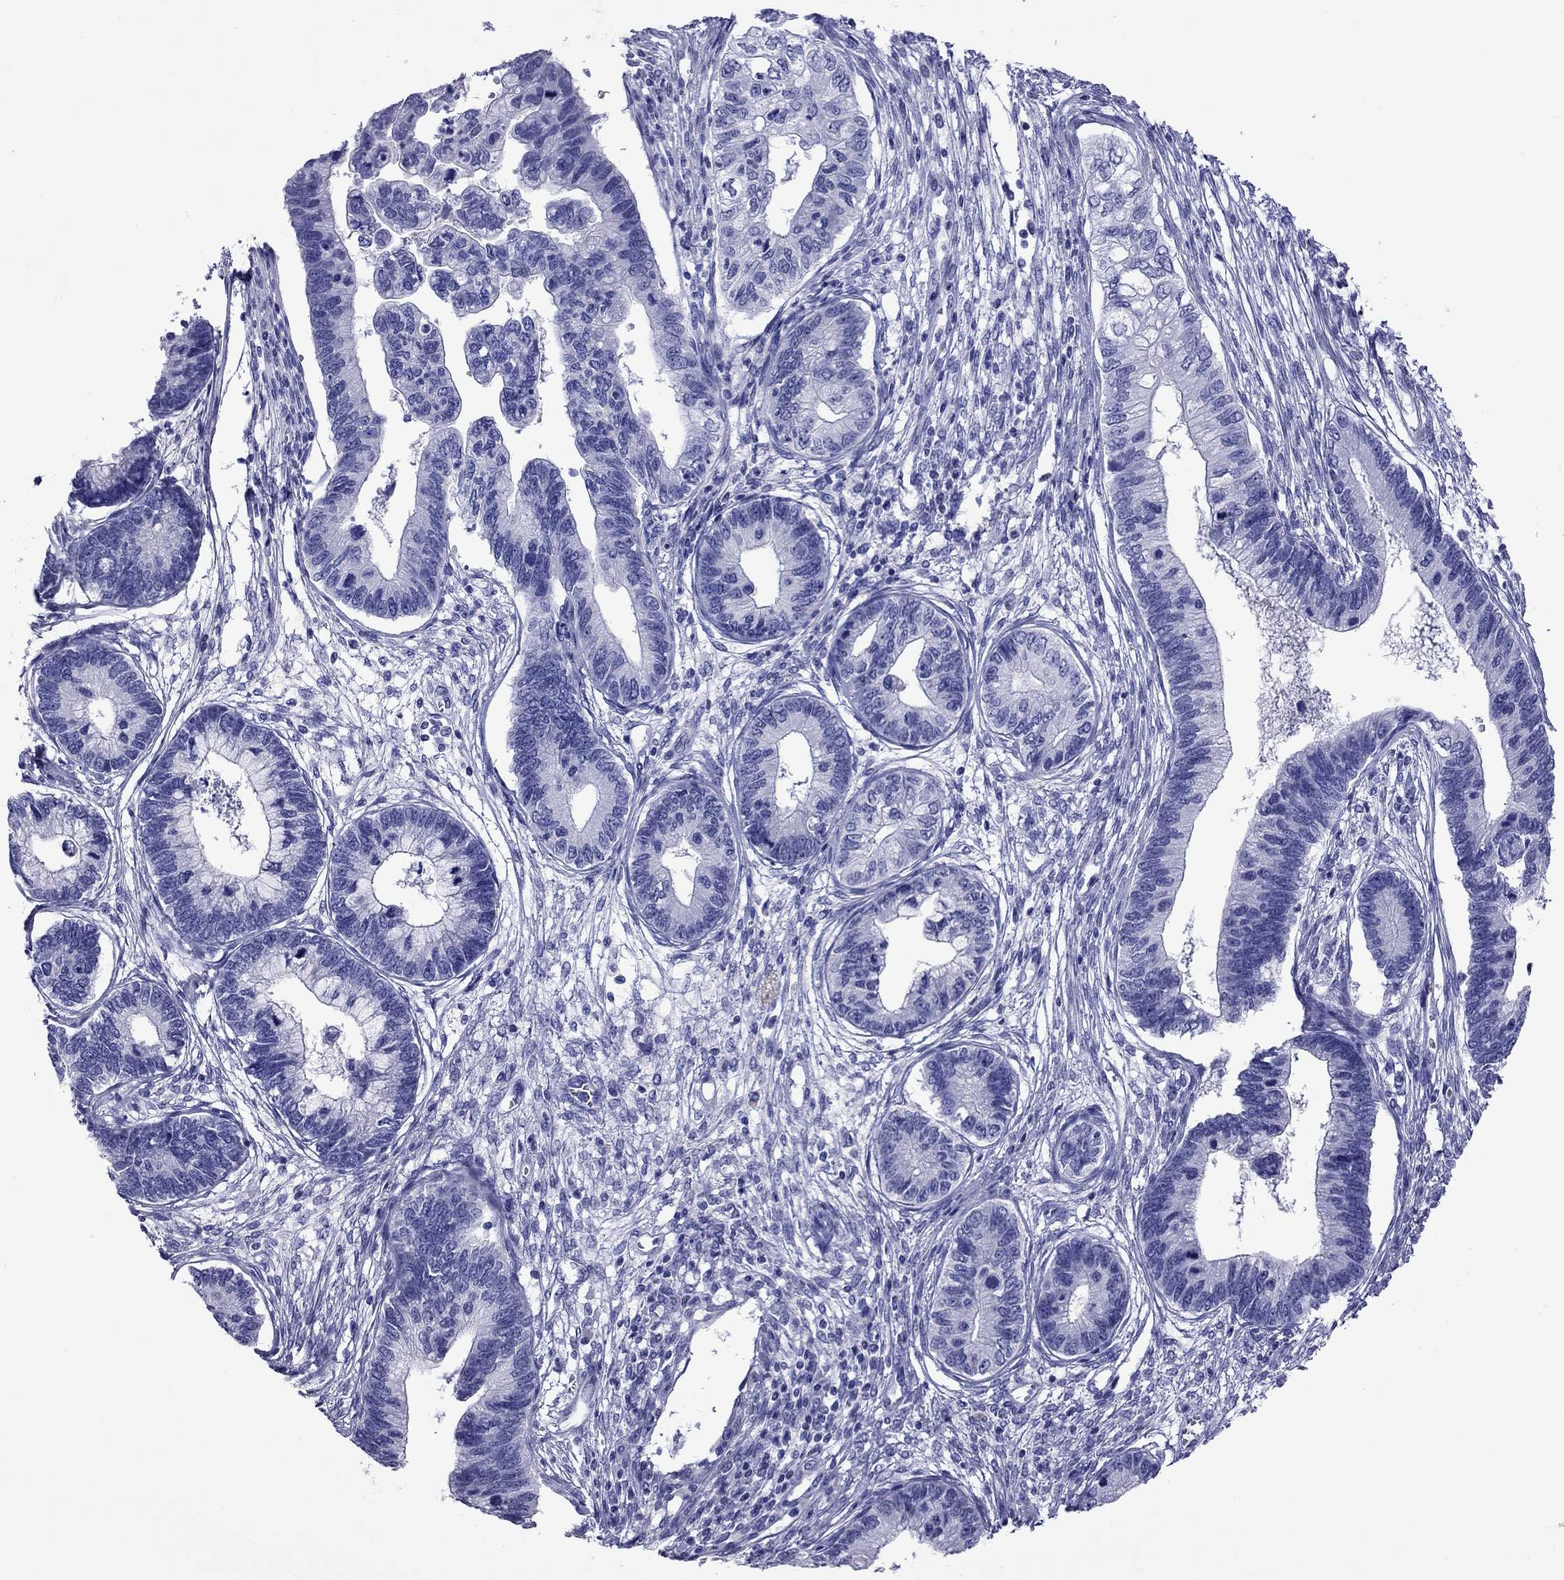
{"staining": {"intensity": "negative", "quantity": "none", "location": "none"}, "tissue": "cervical cancer", "cell_type": "Tumor cells", "image_type": "cancer", "snomed": [{"axis": "morphology", "description": "Adenocarcinoma, NOS"}, {"axis": "topography", "description": "Cervix"}], "caption": "Immunohistochemistry (IHC) of cervical cancer shows no staining in tumor cells.", "gene": "KIAA2012", "patient": {"sex": "female", "age": 44}}